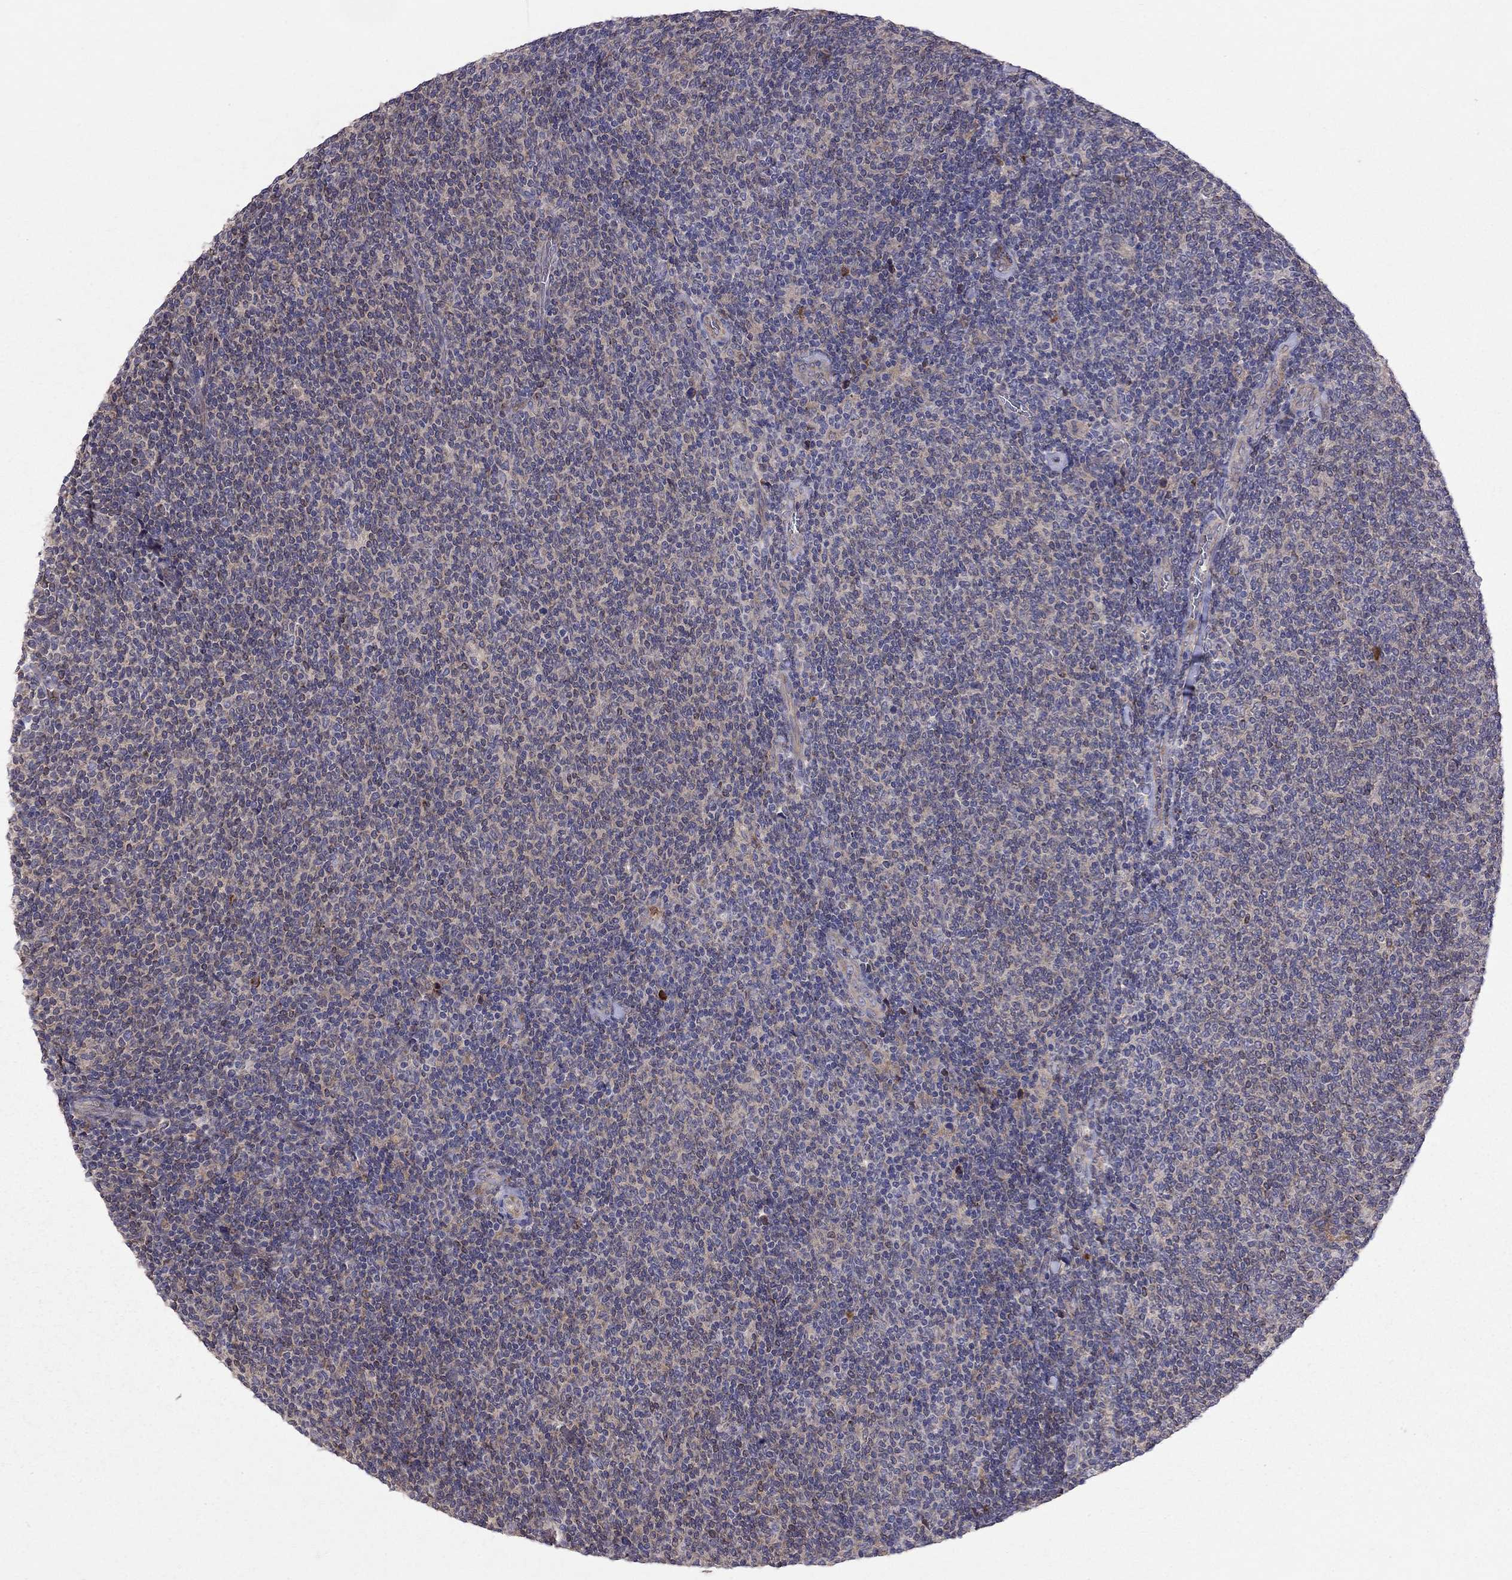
{"staining": {"intensity": "negative", "quantity": "none", "location": "none"}, "tissue": "lymphoma", "cell_type": "Tumor cells", "image_type": "cancer", "snomed": [{"axis": "morphology", "description": "Malignant lymphoma, non-Hodgkin's type, Low grade"}, {"axis": "topography", "description": "Lymph node"}], "caption": "Immunohistochemistry photomicrograph of neoplastic tissue: low-grade malignant lymphoma, non-Hodgkin's type stained with DAB (3,3'-diaminobenzidine) reveals no significant protein positivity in tumor cells.", "gene": "PIK3CG", "patient": {"sex": "male", "age": 52}}